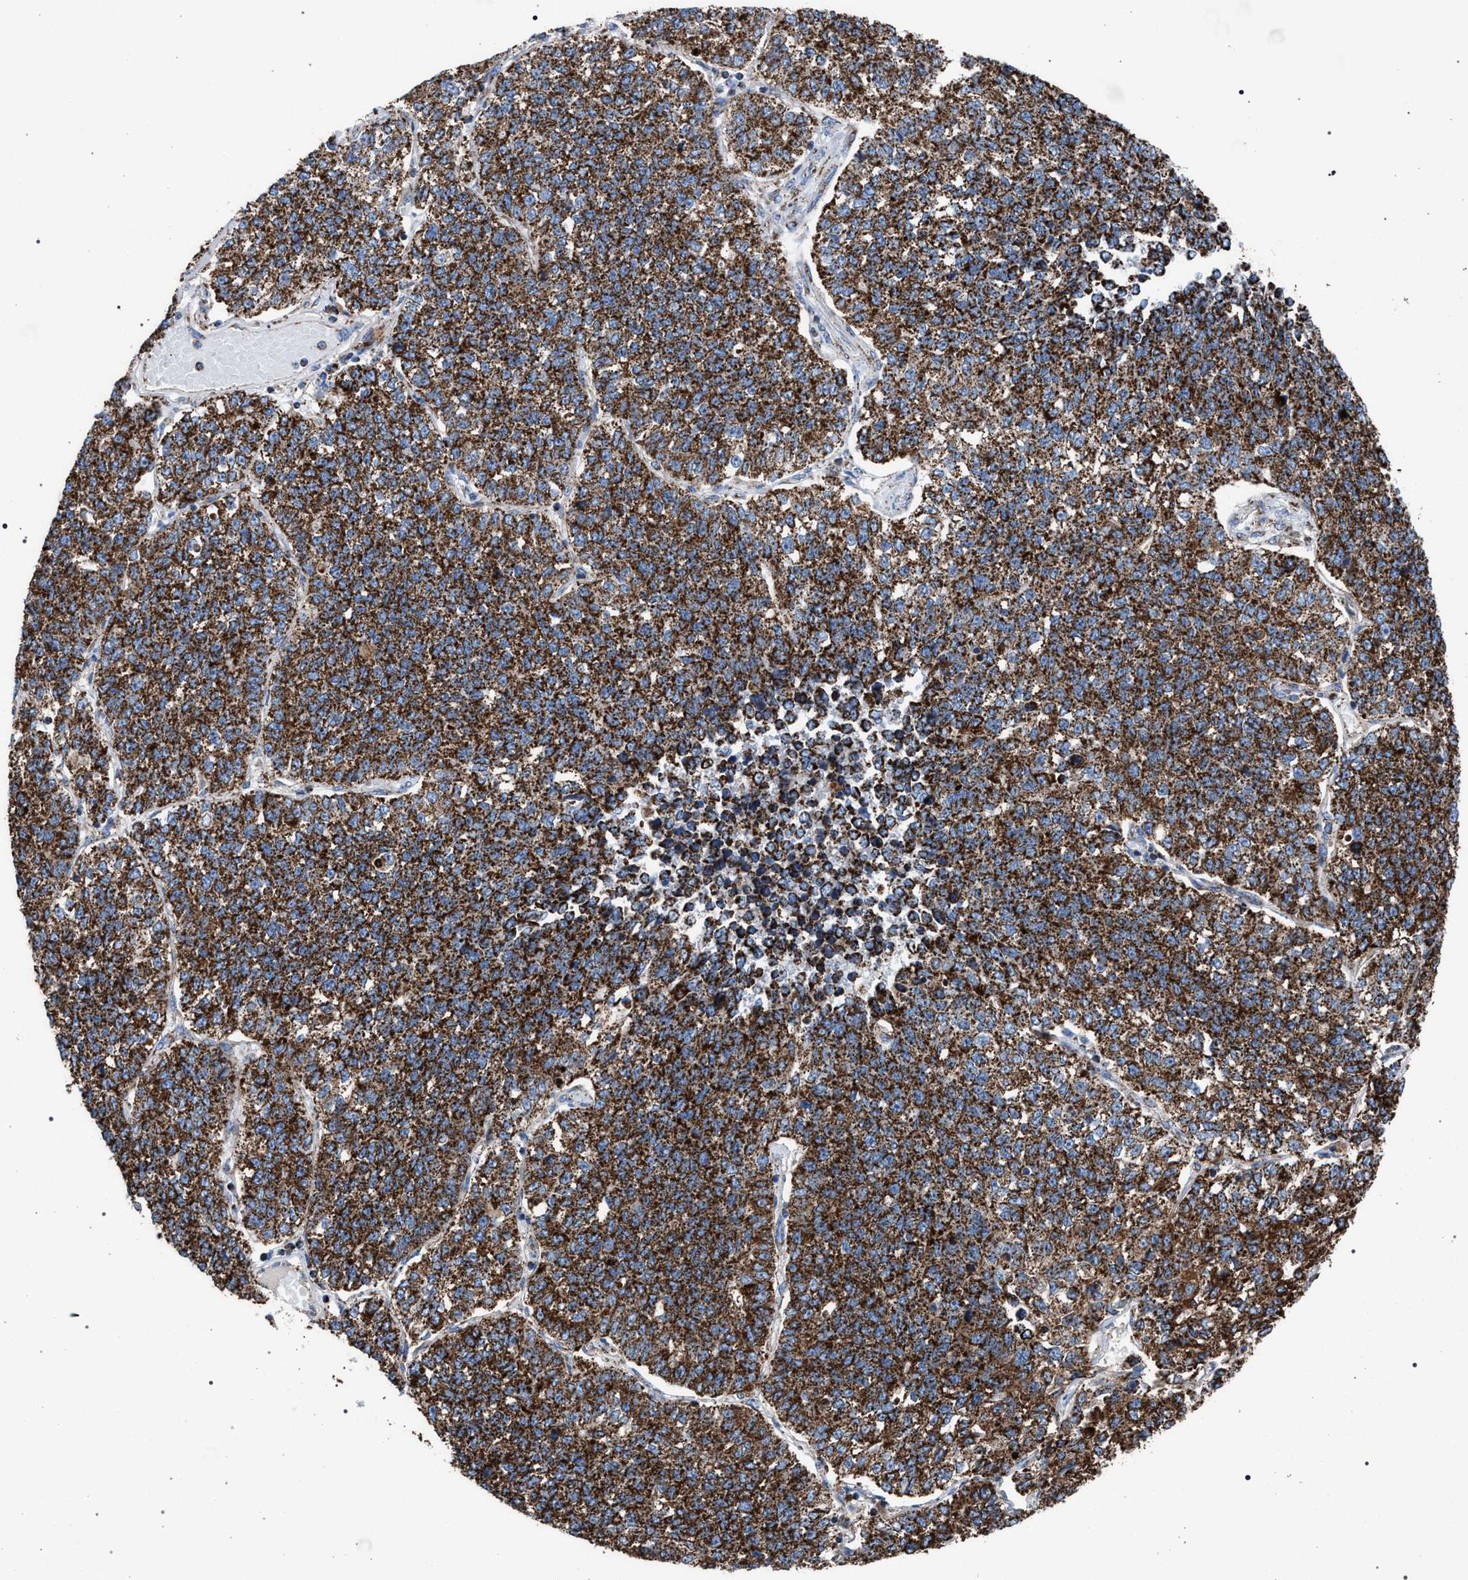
{"staining": {"intensity": "strong", "quantity": ">75%", "location": "cytoplasmic/membranous"}, "tissue": "lung cancer", "cell_type": "Tumor cells", "image_type": "cancer", "snomed": [{"axis": "morphology", "description": "Adenocarcinoma, NOS"}, {"axis": "topography", "description": "Lung"}], "caption": "The micrograph demonstrates a brown stain indicating the presence of a protein in the cytoplasmic/membranous of tumor cells in lung cancer. The staining is performed using DAB brown chromogen to label protein expression. The nuclei are counter-stained blue using hematoxylin.", "gene": "VPS13A", "patient": {"sex": "male", "age": 49}}